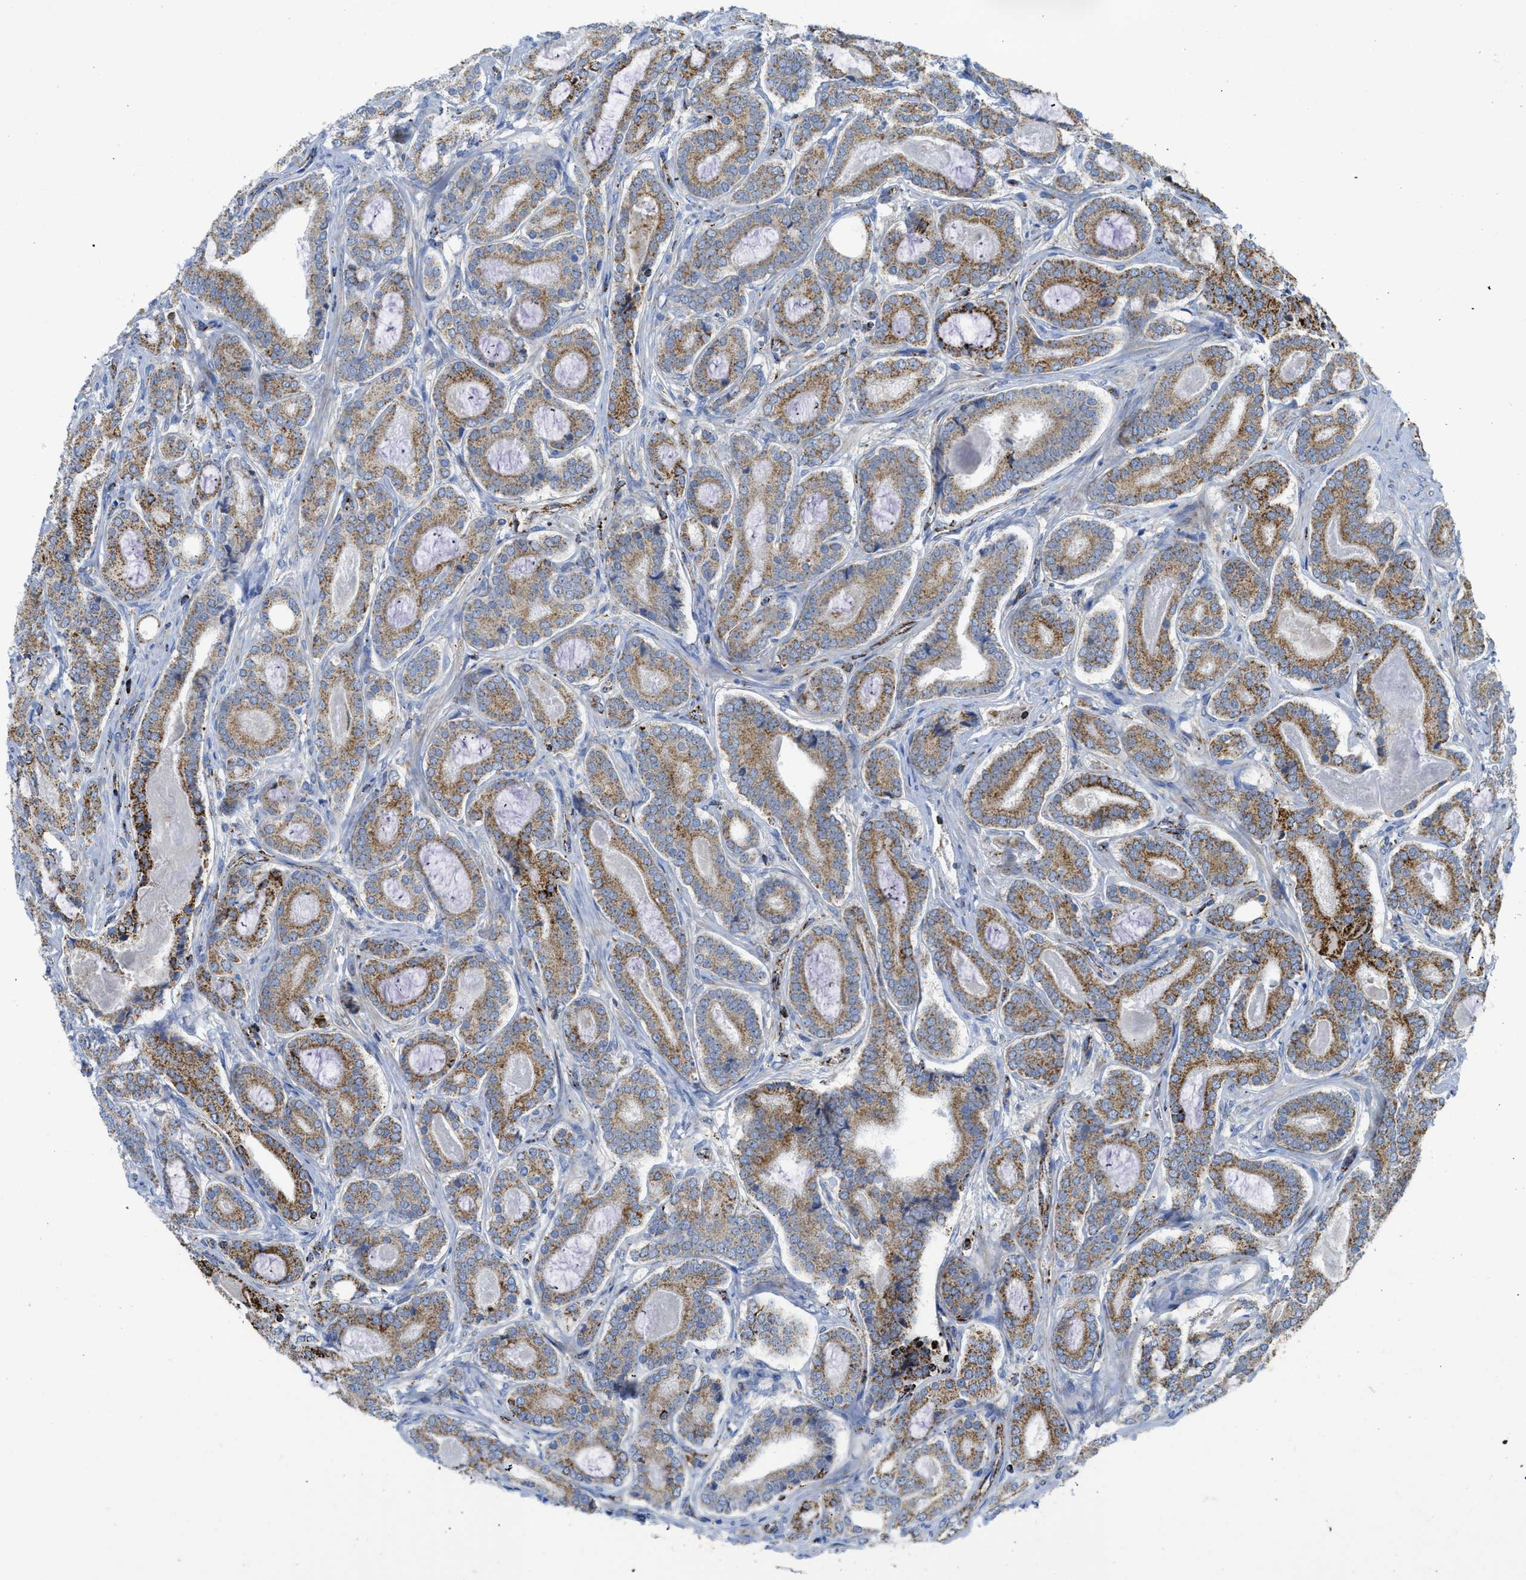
{"staining": {"intensity": "moderate", "quantity": ">75%", "location": "cytoplasmic/membranous"}, "tissue": "prostate cancer", "cell_type": "Tumor cells", "image_type": "cancer", "snomed": [{"axis": "morphology", "description": "Adenocarcinoma, High grade"}, {"axis": "topography", "description": "Prostate"}], "caption": "Protein expression analysis of prostate cancer (high-grade adenocarcinoma) reveals moderate cytoplasmic/membranous expression in approximately >75% of tumor cells.", "gene": "SQOR", "patient": {"sex": "male", "age": 60}}